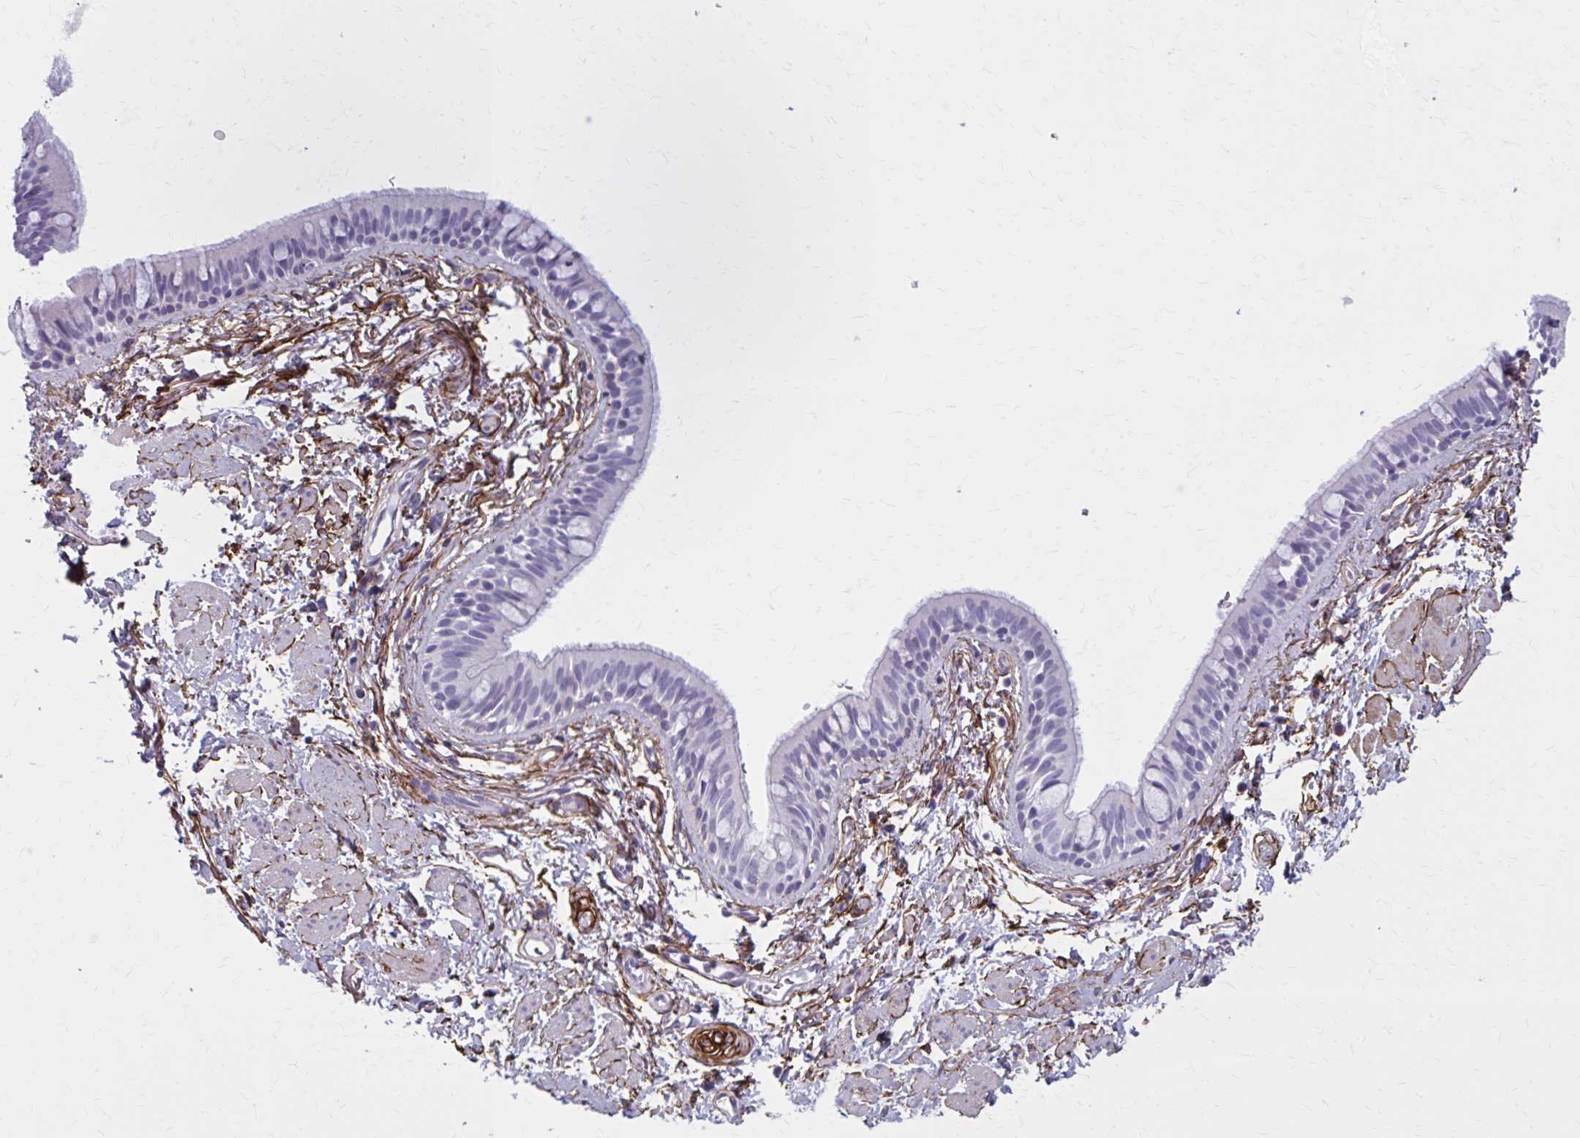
{"staining": {"intensity": "negative", "quantity": "none", "location": "none"}, "tissue": "bronchus", "cell_type": "Respiratory epithelial cells", "image_type": "normal", "snomed": [{"axis": "morphology", "description": "Normal tissue, NOS"}, {"axis": "topography", "description": "Lymph node"}, {"axis": "topography", "description": "Cartilage tissue"}, {"axis": "topography", "description": "Bronchus"}], "caption": "Immunohistochemistry (IHC) image of normal human bronchus stained for a protein (brown), which exhibits no staining in respiratory epithelial cells.", "gene": "AKAP12", "patient": {"sex": "female", "age": 70}}